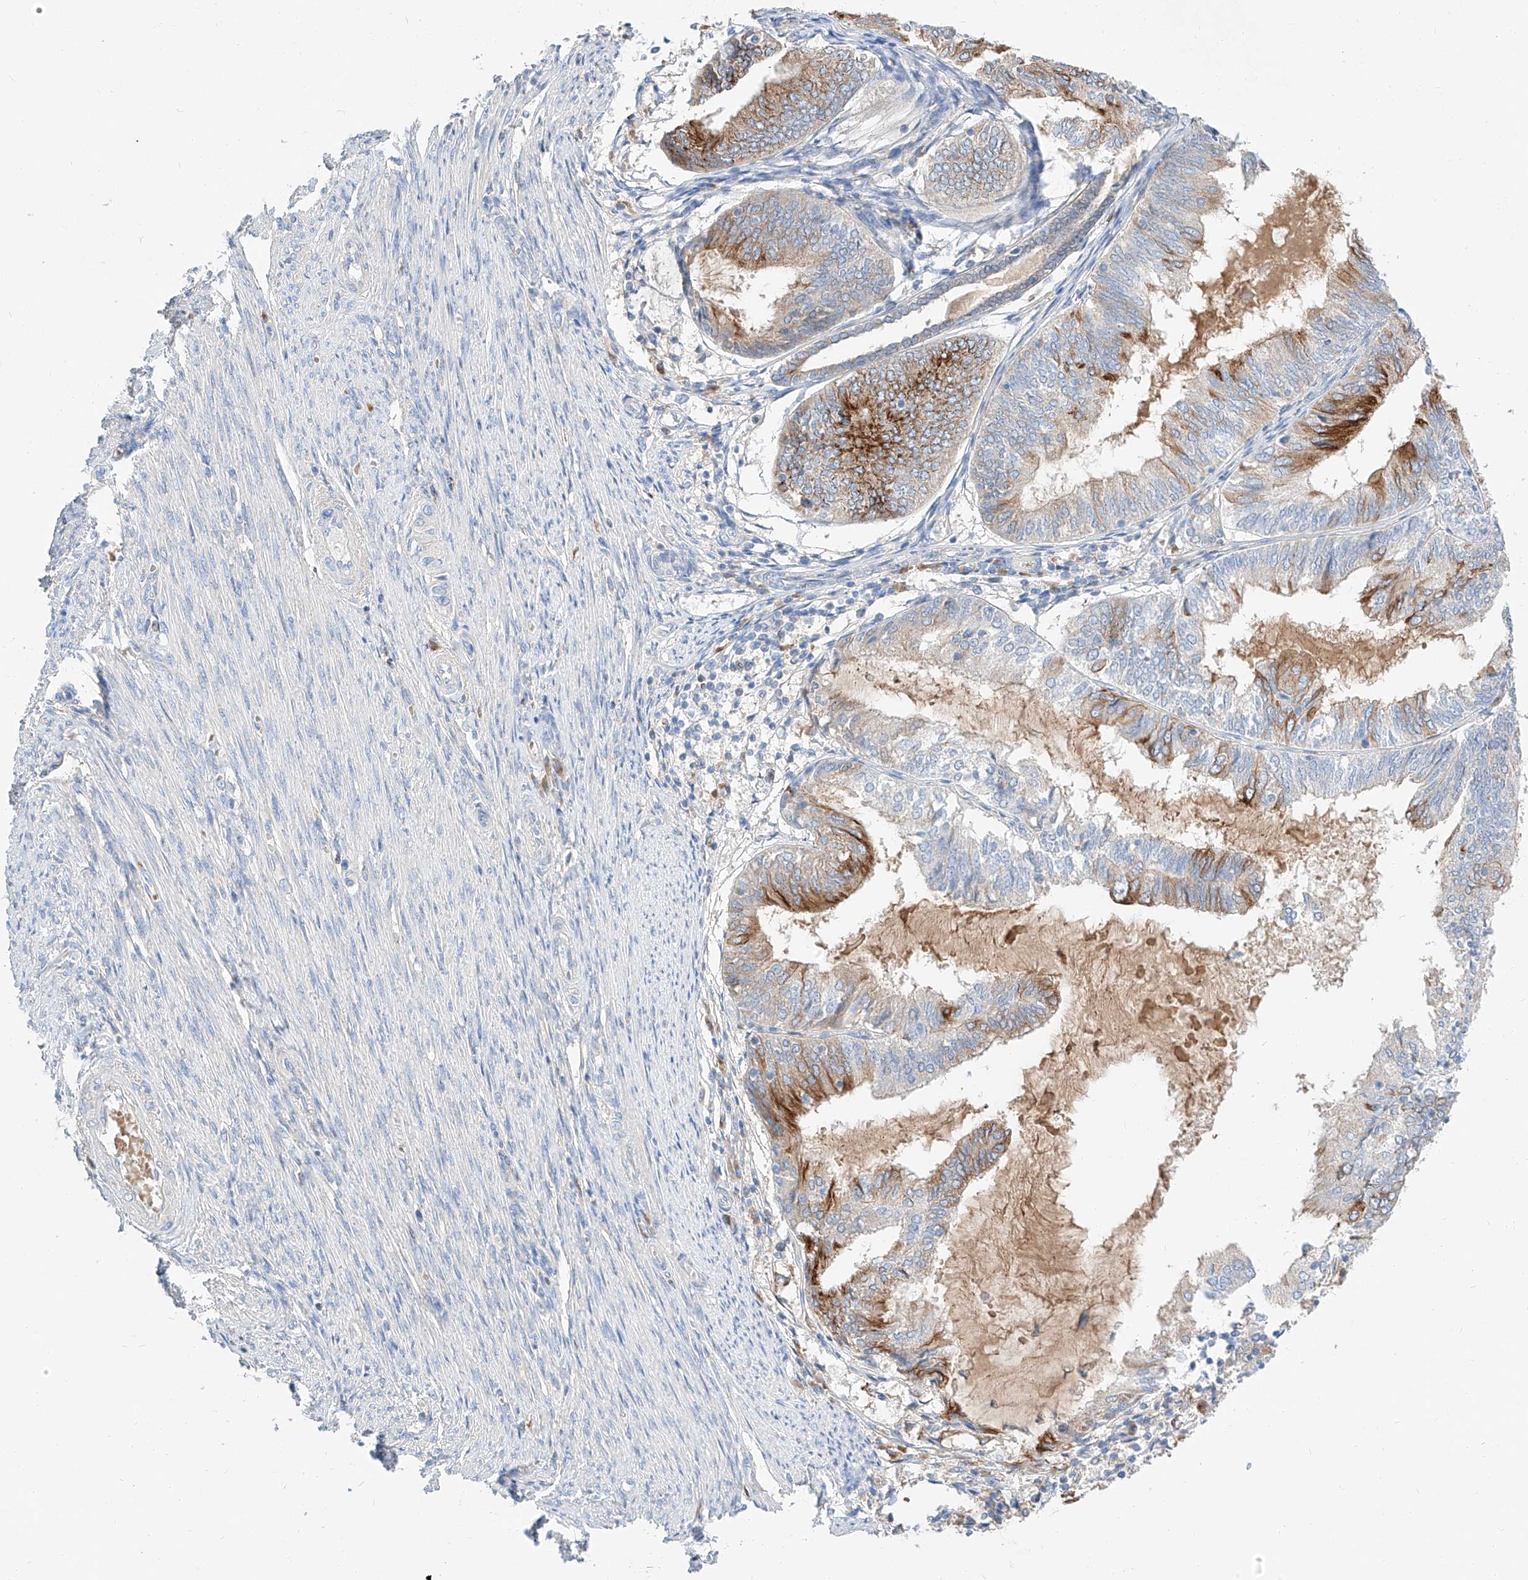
{"staining": {"intensity": "strong", "quantity": "<25%", "location": "cytoplasmic/membranous"}, "tissue": "endometrial cancer", "cell_type": "Tumor cells", "image_type": "cancer", "snomed": [{"axis": "morphology", "description": "Adenocarcinoma, NOS"}, {"axis": "topography", "description": "Endometrium"}], "caption": "A brown stain labels strong cytoplasmic/membranous positivity of a protein in human endometrial cancer (adenocarcinoma) tumor cells.", "gene": "MAP7", "patient": {"sex": "female", "age": 81}}